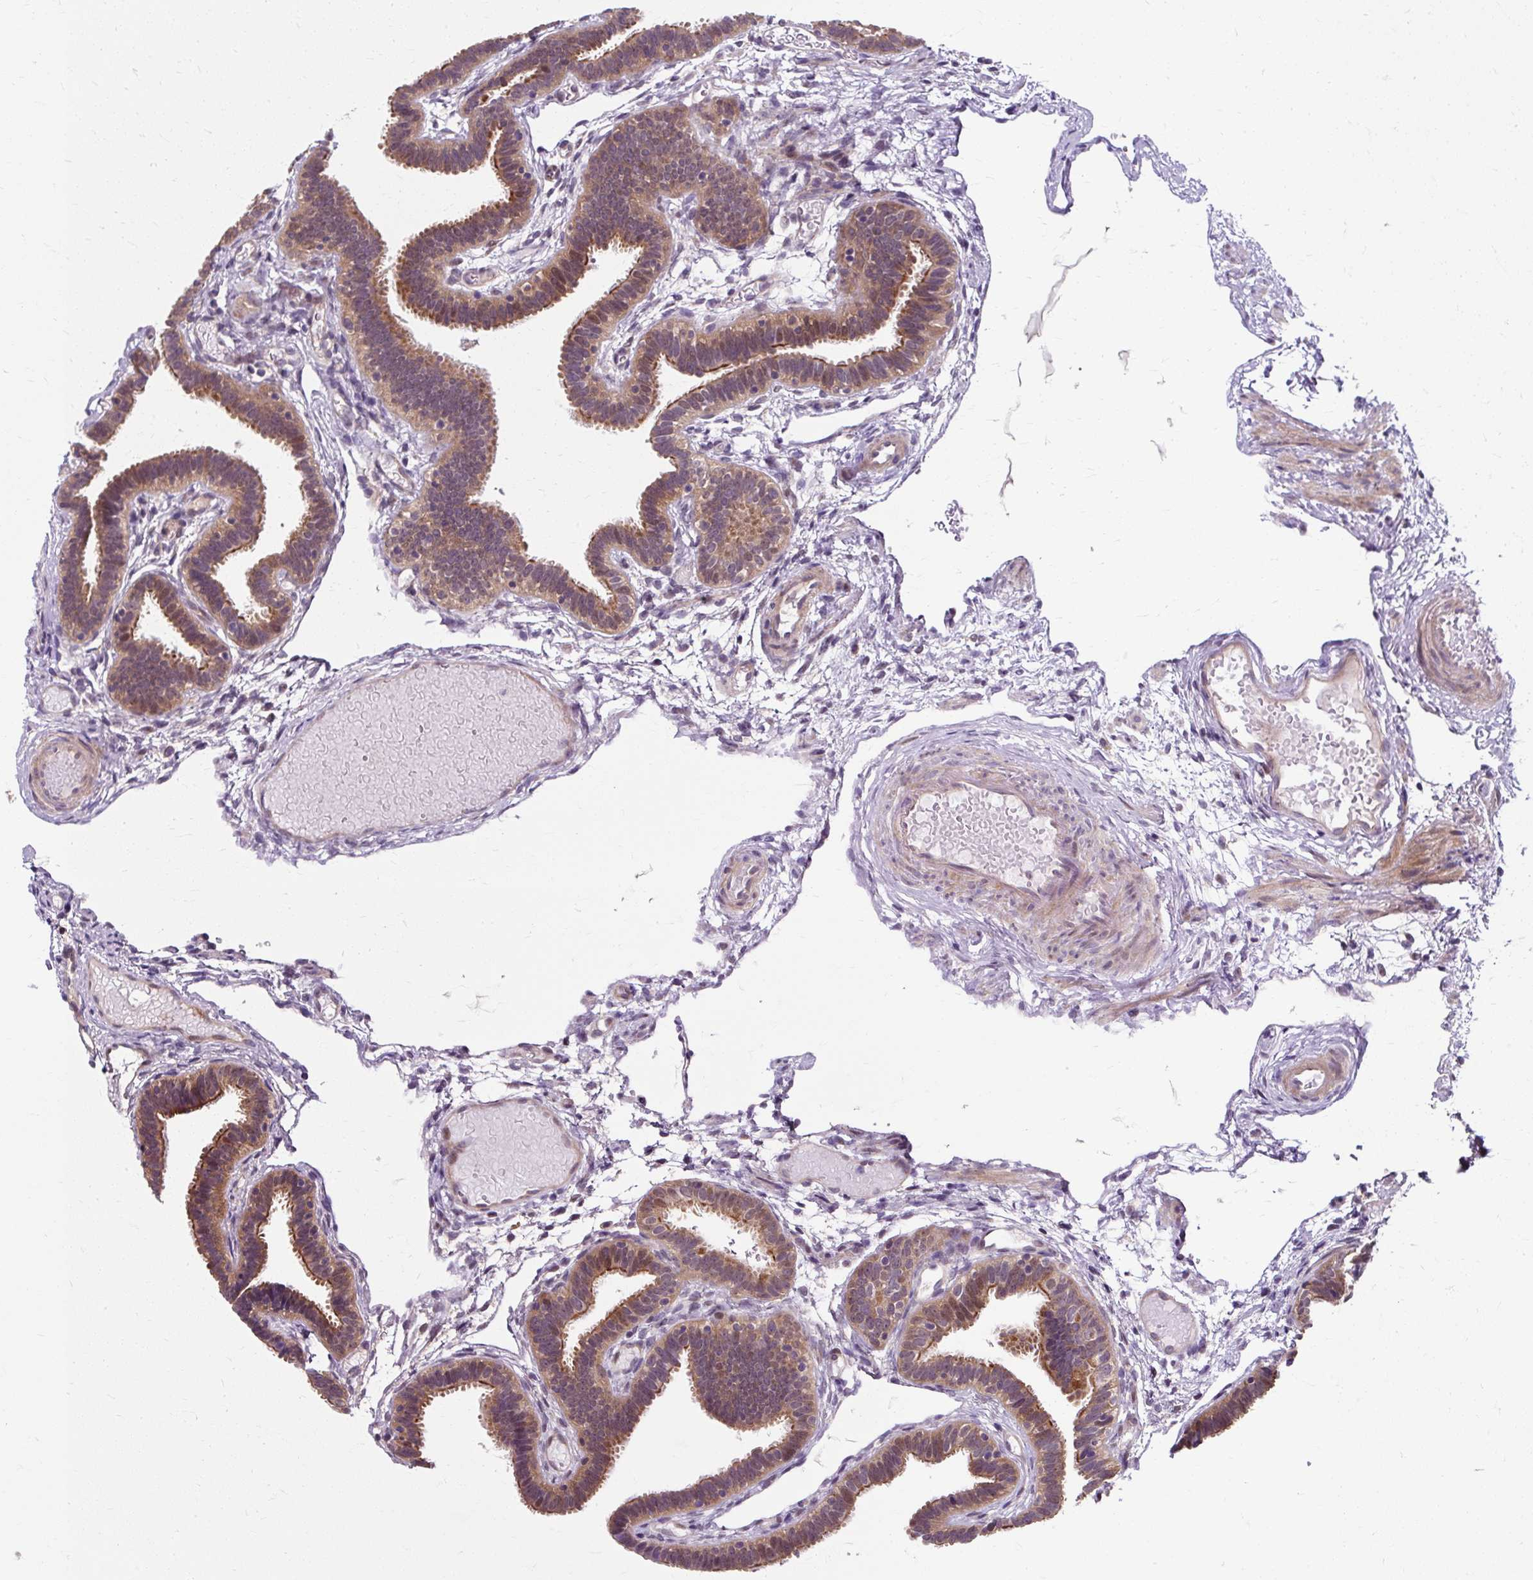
{"staining": {"intensity": "moderate", "quantity": "25%-75%", "location": "cytoplasmic/membranous,nuclear"}, "tissue": "fallopian tube", "cell_type": "Glandular cells", "image_type": "normal", "snomed": [{"axis": "morphology", "description": "Normal tissue, NOS"}, {"axis": "topography", "description": "Fallopian tube"}], "caption": "Moderate cytoplasmic/membranous,nuclear protein positivity is appreciated in about 25%-75% of glandular cells in fallopian tube.", "gene": "ZNF555", "patient": {"sex": "female", "age": 37}}